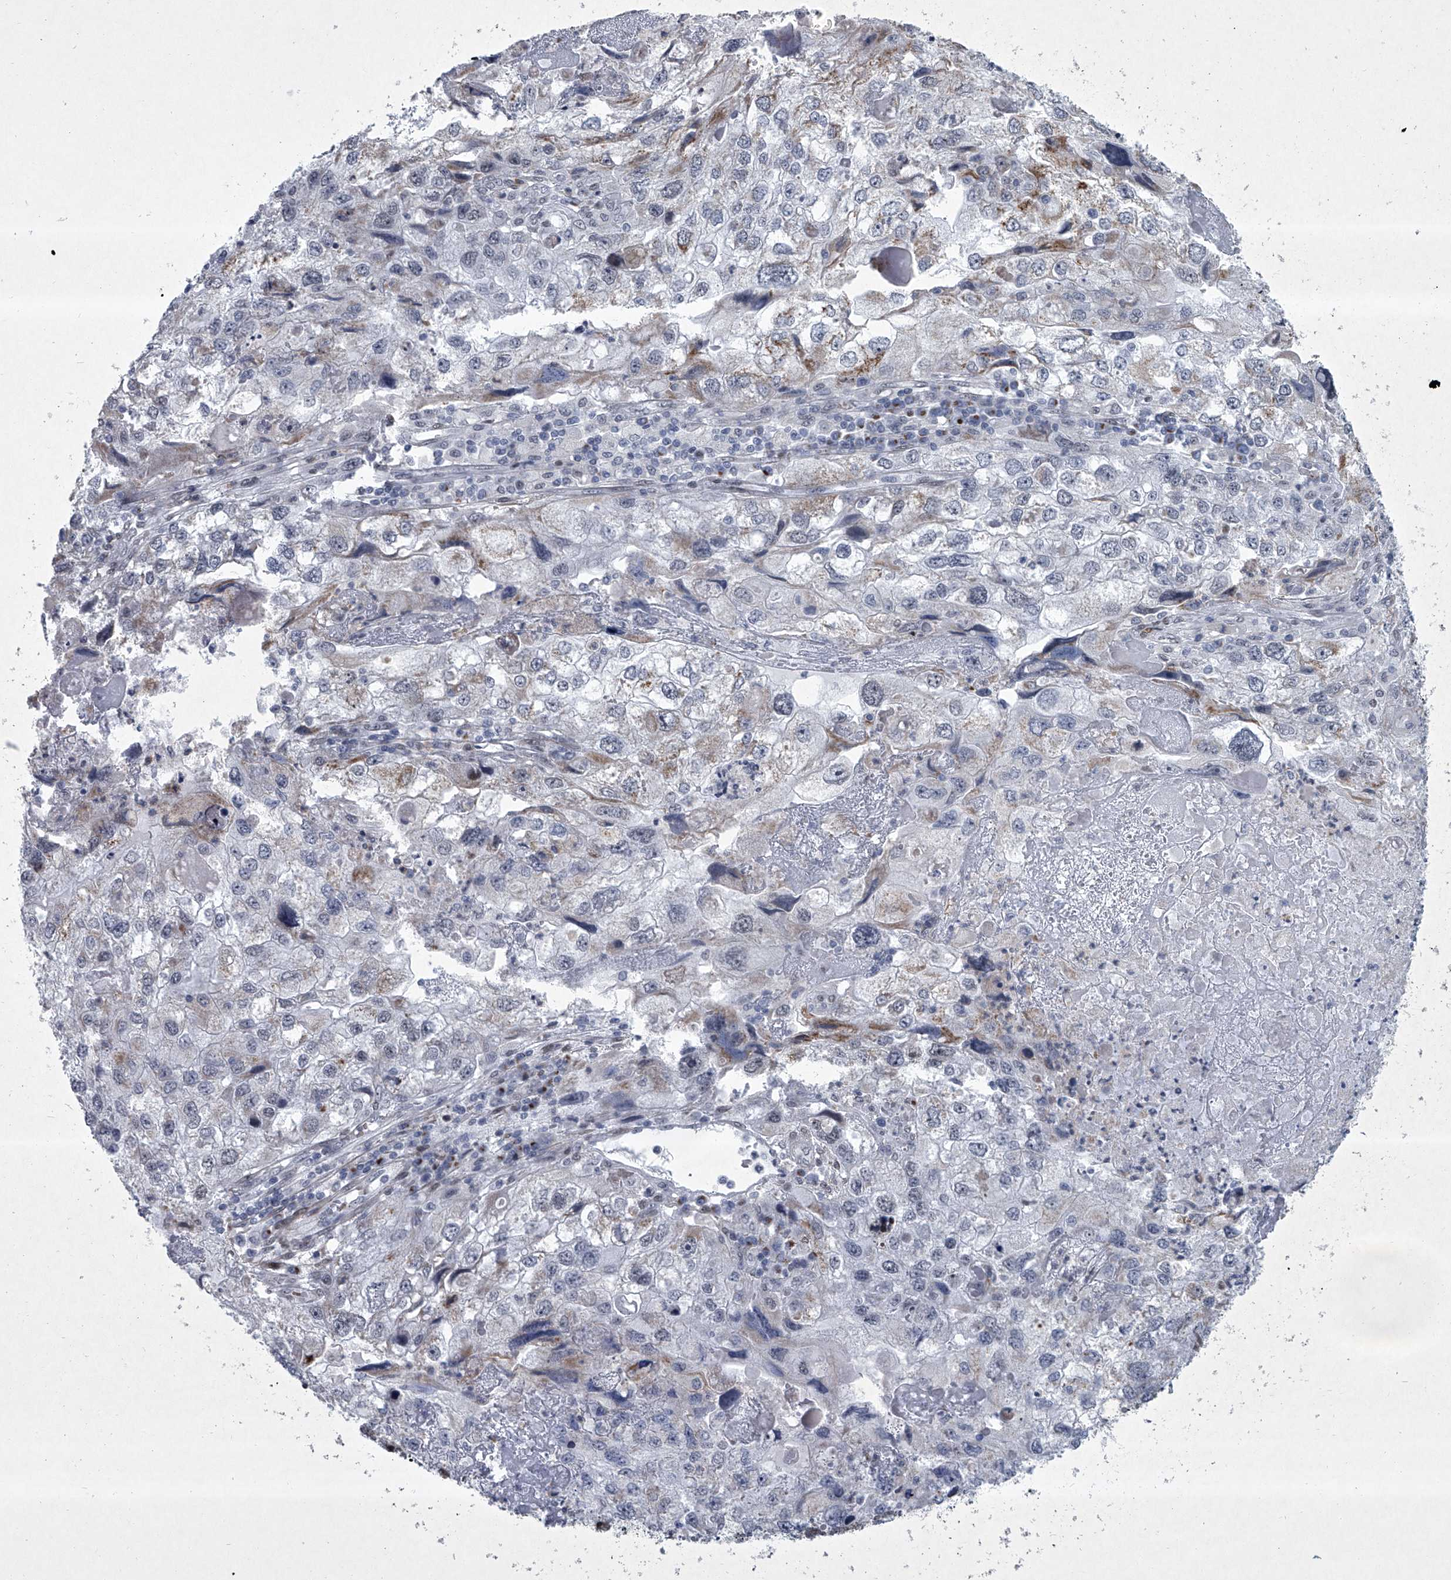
{"staining": {"intensity": "moderate", "quantity": "<25%", "location": "cytoplasmic/membranous"}, "tissue": "endometrial cancer", "cell_type": "Tumor cells", "image_type": "cancer", "snomed": [{"axis": "morphology", "description": "Adenocarcinoma, NOS"}, {"axis": "topography", "description": "Endometrium"}], "caption": "High-power microscopy captured an immunohistochemistry (IHC) photomicrograph of endometrial cancer (adenocarcinoma), revealing moderate cytoplasmic/membranous expression in approximately <25% of tumor cells.", "gene": "MLLT1", "patient": {"sex": "female", "age": 49}}